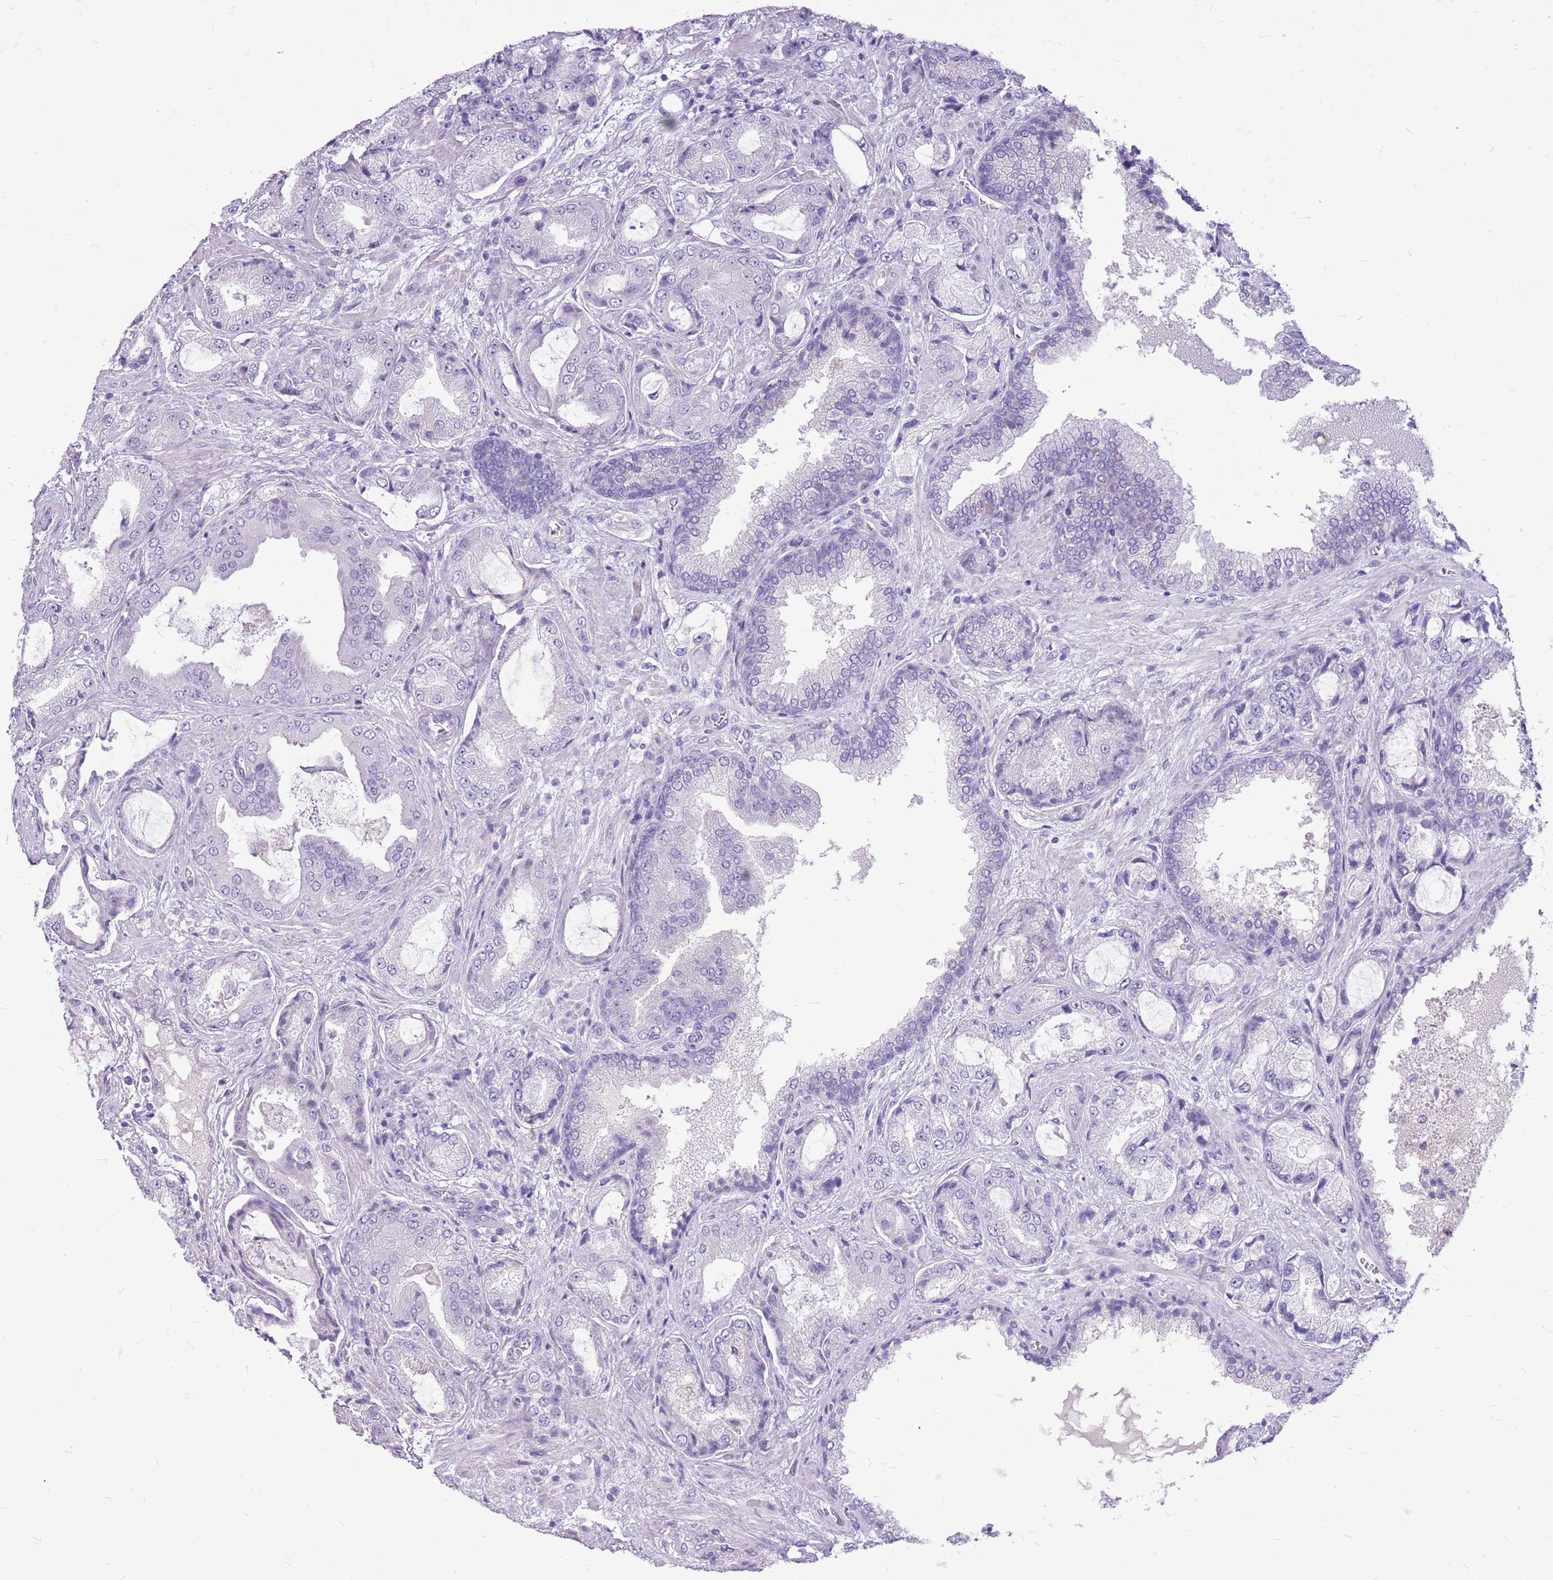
{"staining": {"intensity": "negative", "quantity": "none", "location": "none"}, "tissue": "prostate cancer", "cell_type": "Tumor cells", "image_type": "cancer", "snomed": [{"axis": "morphology", "description": "Adenocarcinoma, High grade"}, {"axis": "topography", "description": "Prostate"}], "caption": "There is no significant positivity in tumor cells of adenocarcinoma (high-grade) (prostate). (Brightfield microscopy of DAB immunohistochemistry at high magnification).", "gene": "ZNF425", "patient": {"sex": "male", "age": 68}}